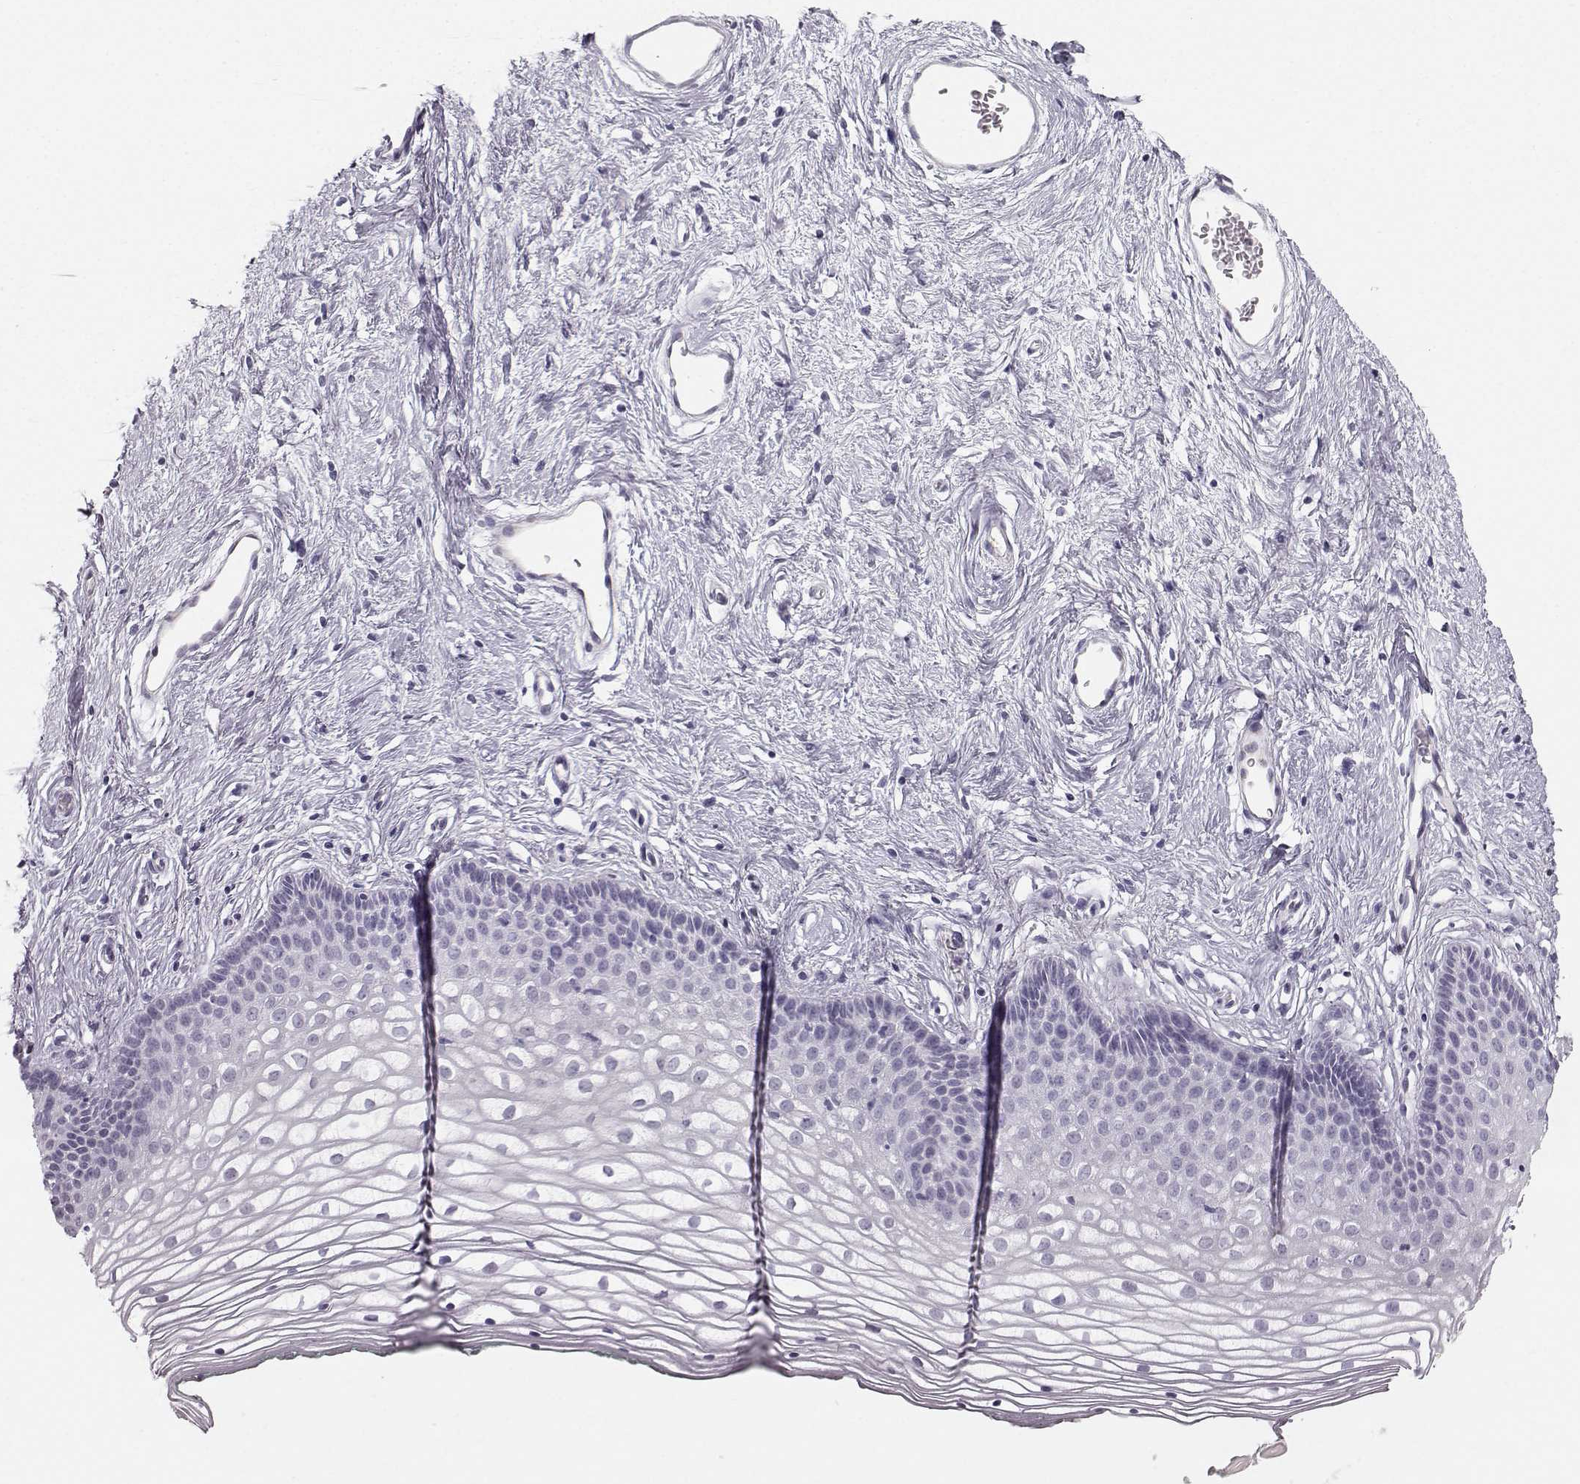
{"staining": {"intensity": "negative", "quantity": "none", "location": "none"}, "tissue": "vagina", "cell_type": "Squamous epithelial cells", "image_type": "normal", "snomed": [{"axis": "morphology", "description": "Normal tissue, NOS"}, {"axis": "topography", "description": "Vagina"}], "caption": "A micrograph of human vagina is negative for staining in squamous epithelial cells. Brightfield microscopy of IHC stained with DAB (3,3'-diaminobenzidine) (brown) and hematoxylin (blue), captured at high magnification.", "gene": "CASR", "patient": {"sex": "female", "age": 36}}